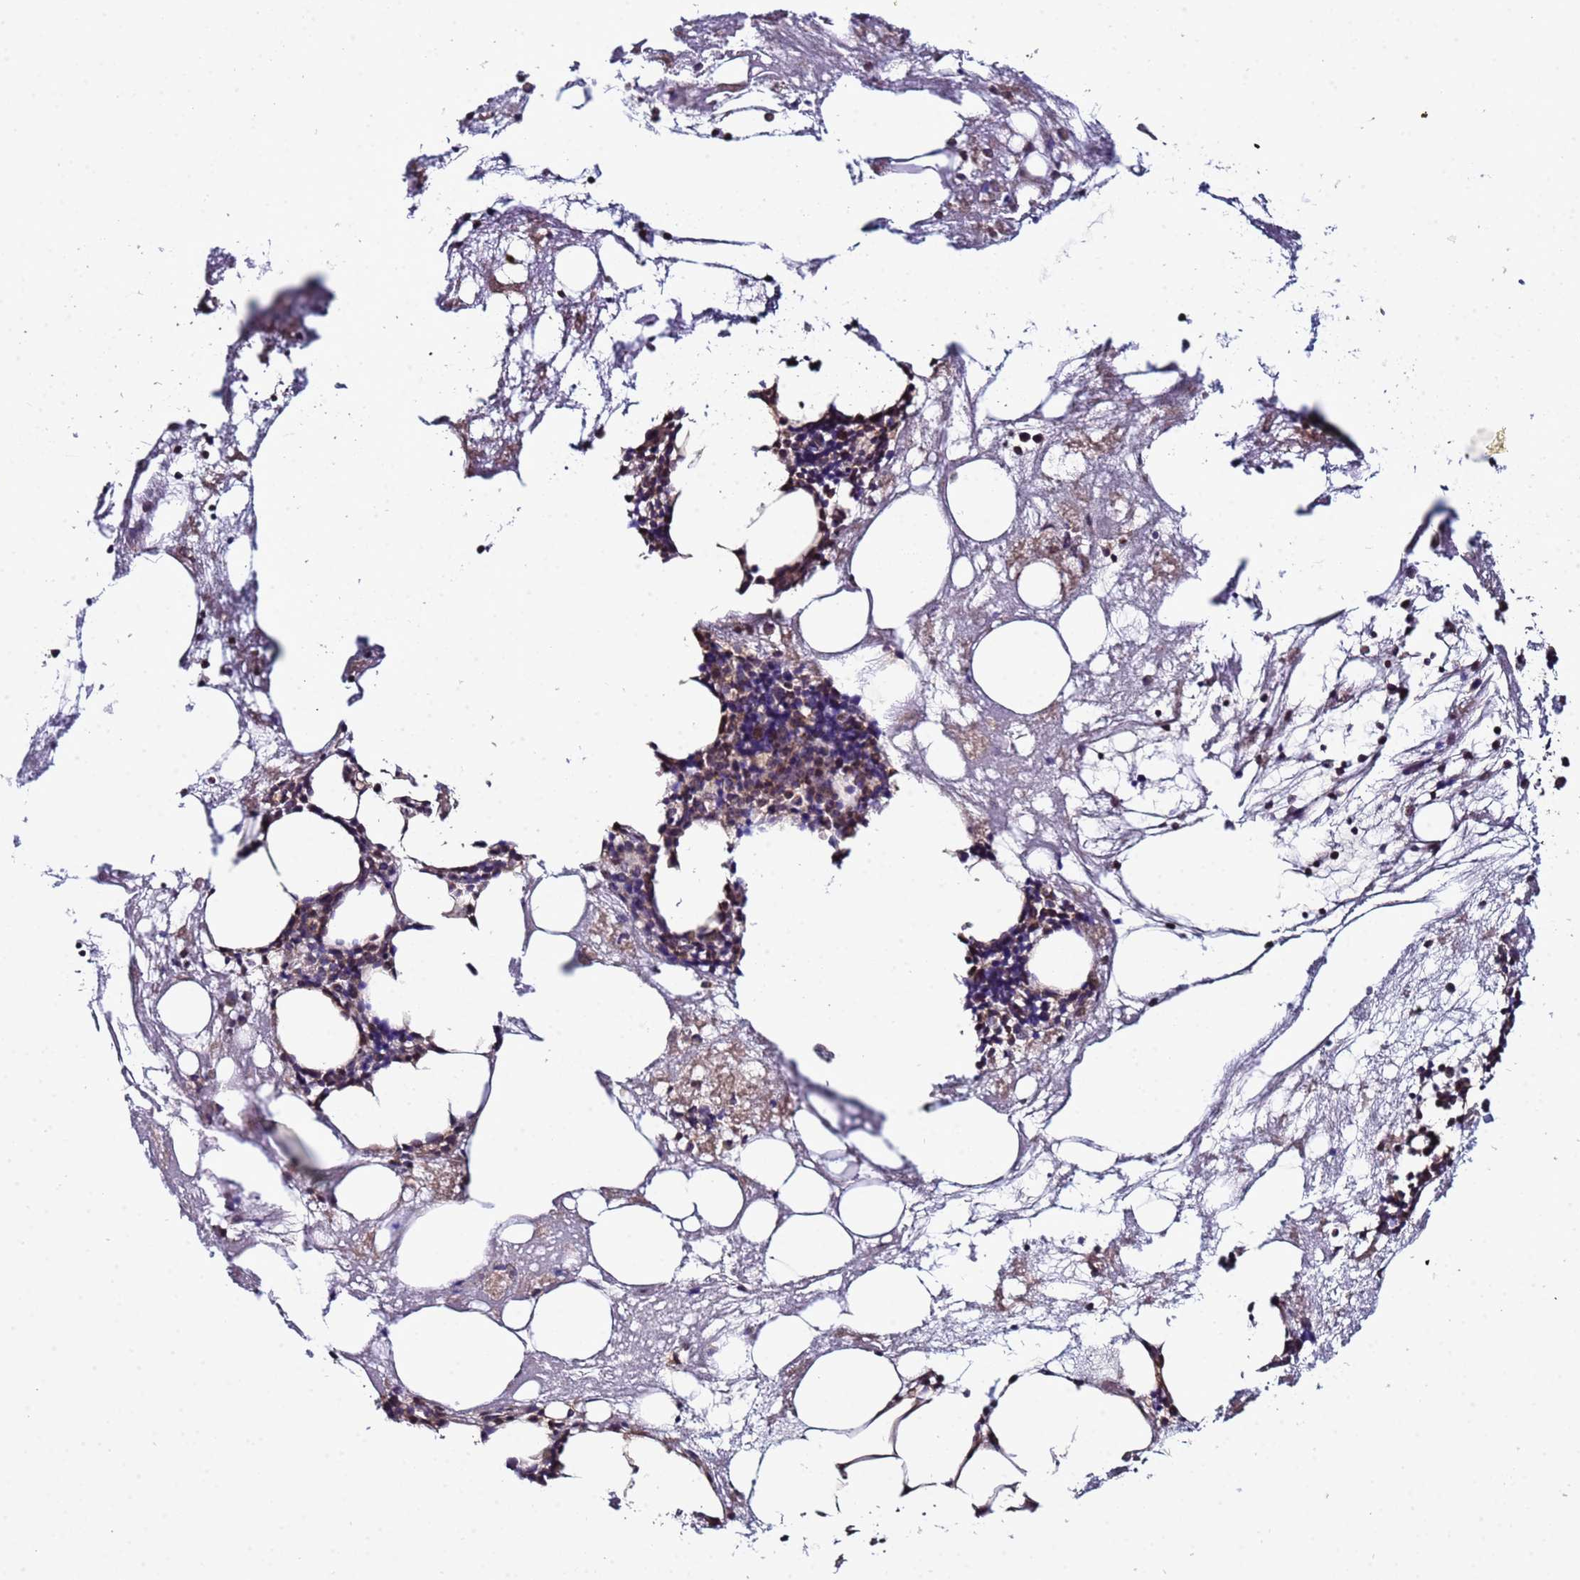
{"staining": {"intensity": "weak", "quantity": "<25%", "location": "cytoplasmic/membranous"}, "tissue": "bone marrow", "cell_type": "Hematopoietic cells", "image_type": "normal", "snomed": [{"axis": "morphology", "description": "Normal tissue, NOS"}, {"axis": "topography", "description": "Bone marrow"}], "caption": "The image shows no significant expression in hematopoietic cells of bone marrow.", "gene": "ELMOD2", "patient": {"sex": "male", "age": 78}}